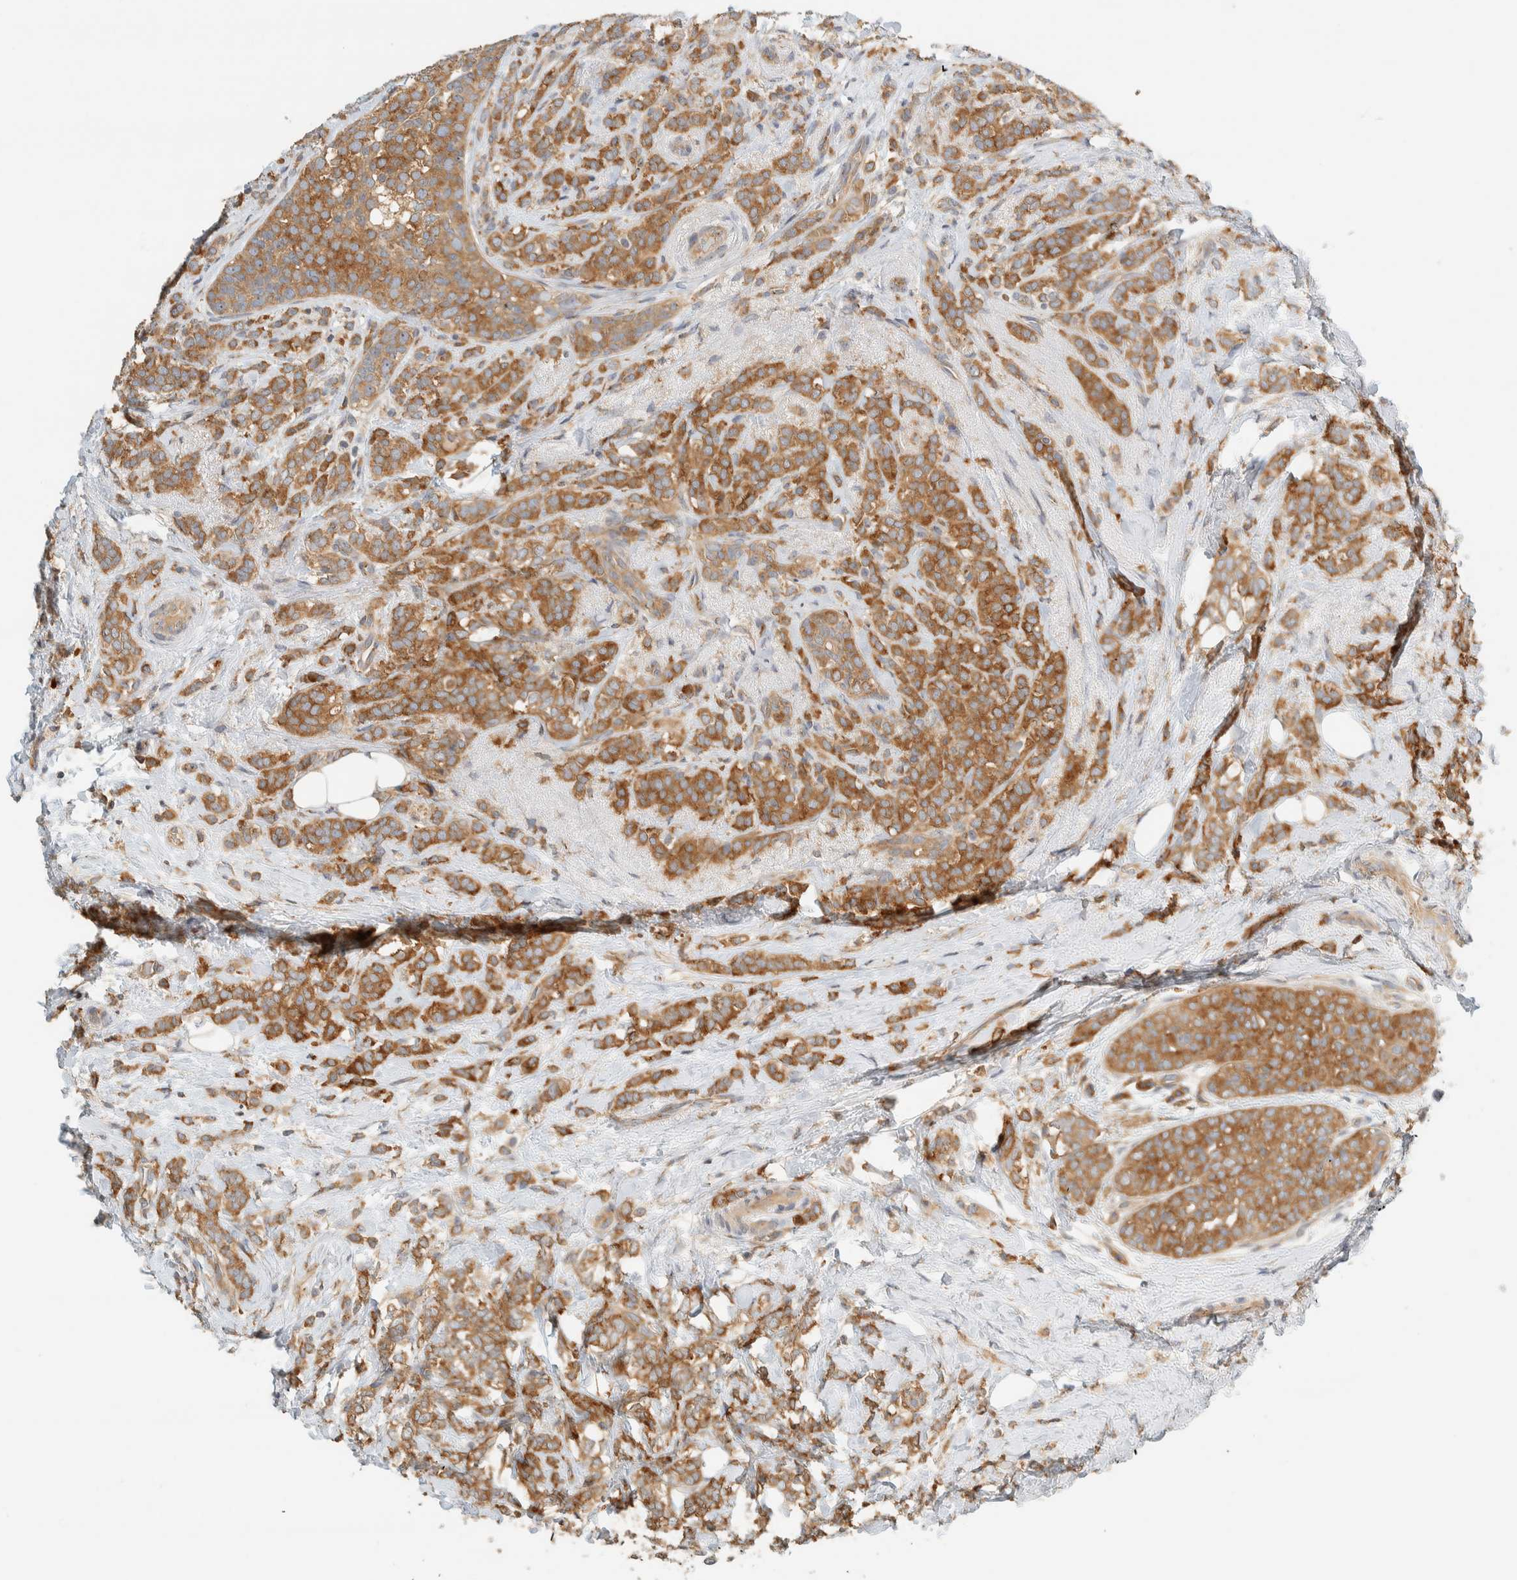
{"staining": {"intensity": "moderate", "quantity": ">75%", "location": "cytoplasmic/membranous"}, "tissue": "breast cancer", "cell_type": "Tumor cells", "image_type": "cancer", "snomed": [{"axis": "morphology", "description": "Lobular carcinoma"}, {"axis": "topography", "description": "Breast"}], "caption": "Breast lobular carcinoma stained with IHC displays moderate cytoplasmic/membranous positivity in about >75% of tumor cells.", "gene": "ARFGEF1", "patient": {"sex": "female", "age": 50}}